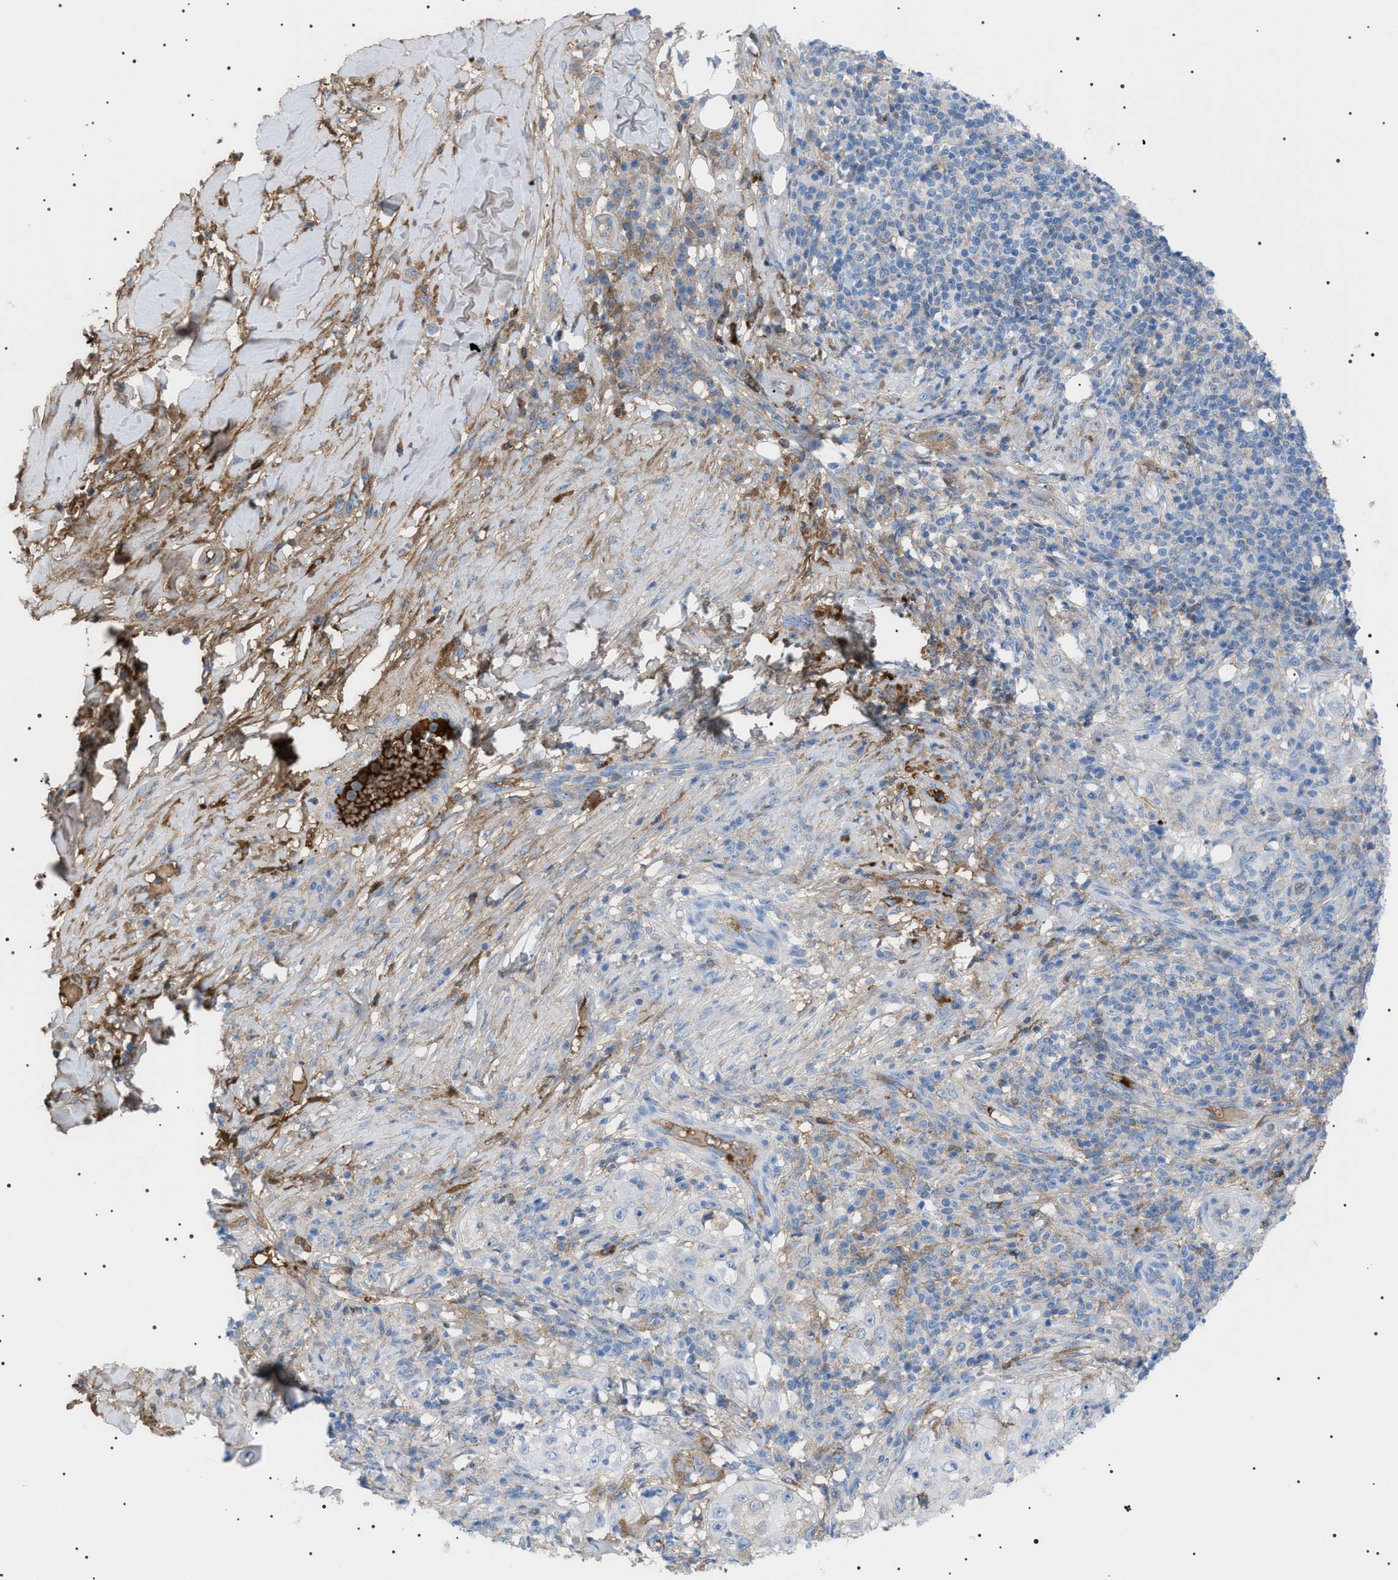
{"staining": {"intensity": "weak", "quantity": "25%-75%", "location": "cytoplasmic/membranous"}, "tissue": "skin cancer", "cell_type": "Tumor cells", "image_type": "cancer", "snomed": [{"axis": "morphology", "description": "Squamous cell carcinoma, NOS"}, {"axis": "topography", "description": "Skin"}], "caption": "Human squamous cell carcinoma (skin) stained with a protein marker reveals weak staining in tumor cells.", "gene": "LPA", "patient": {"sex": "male", "age": 86}}